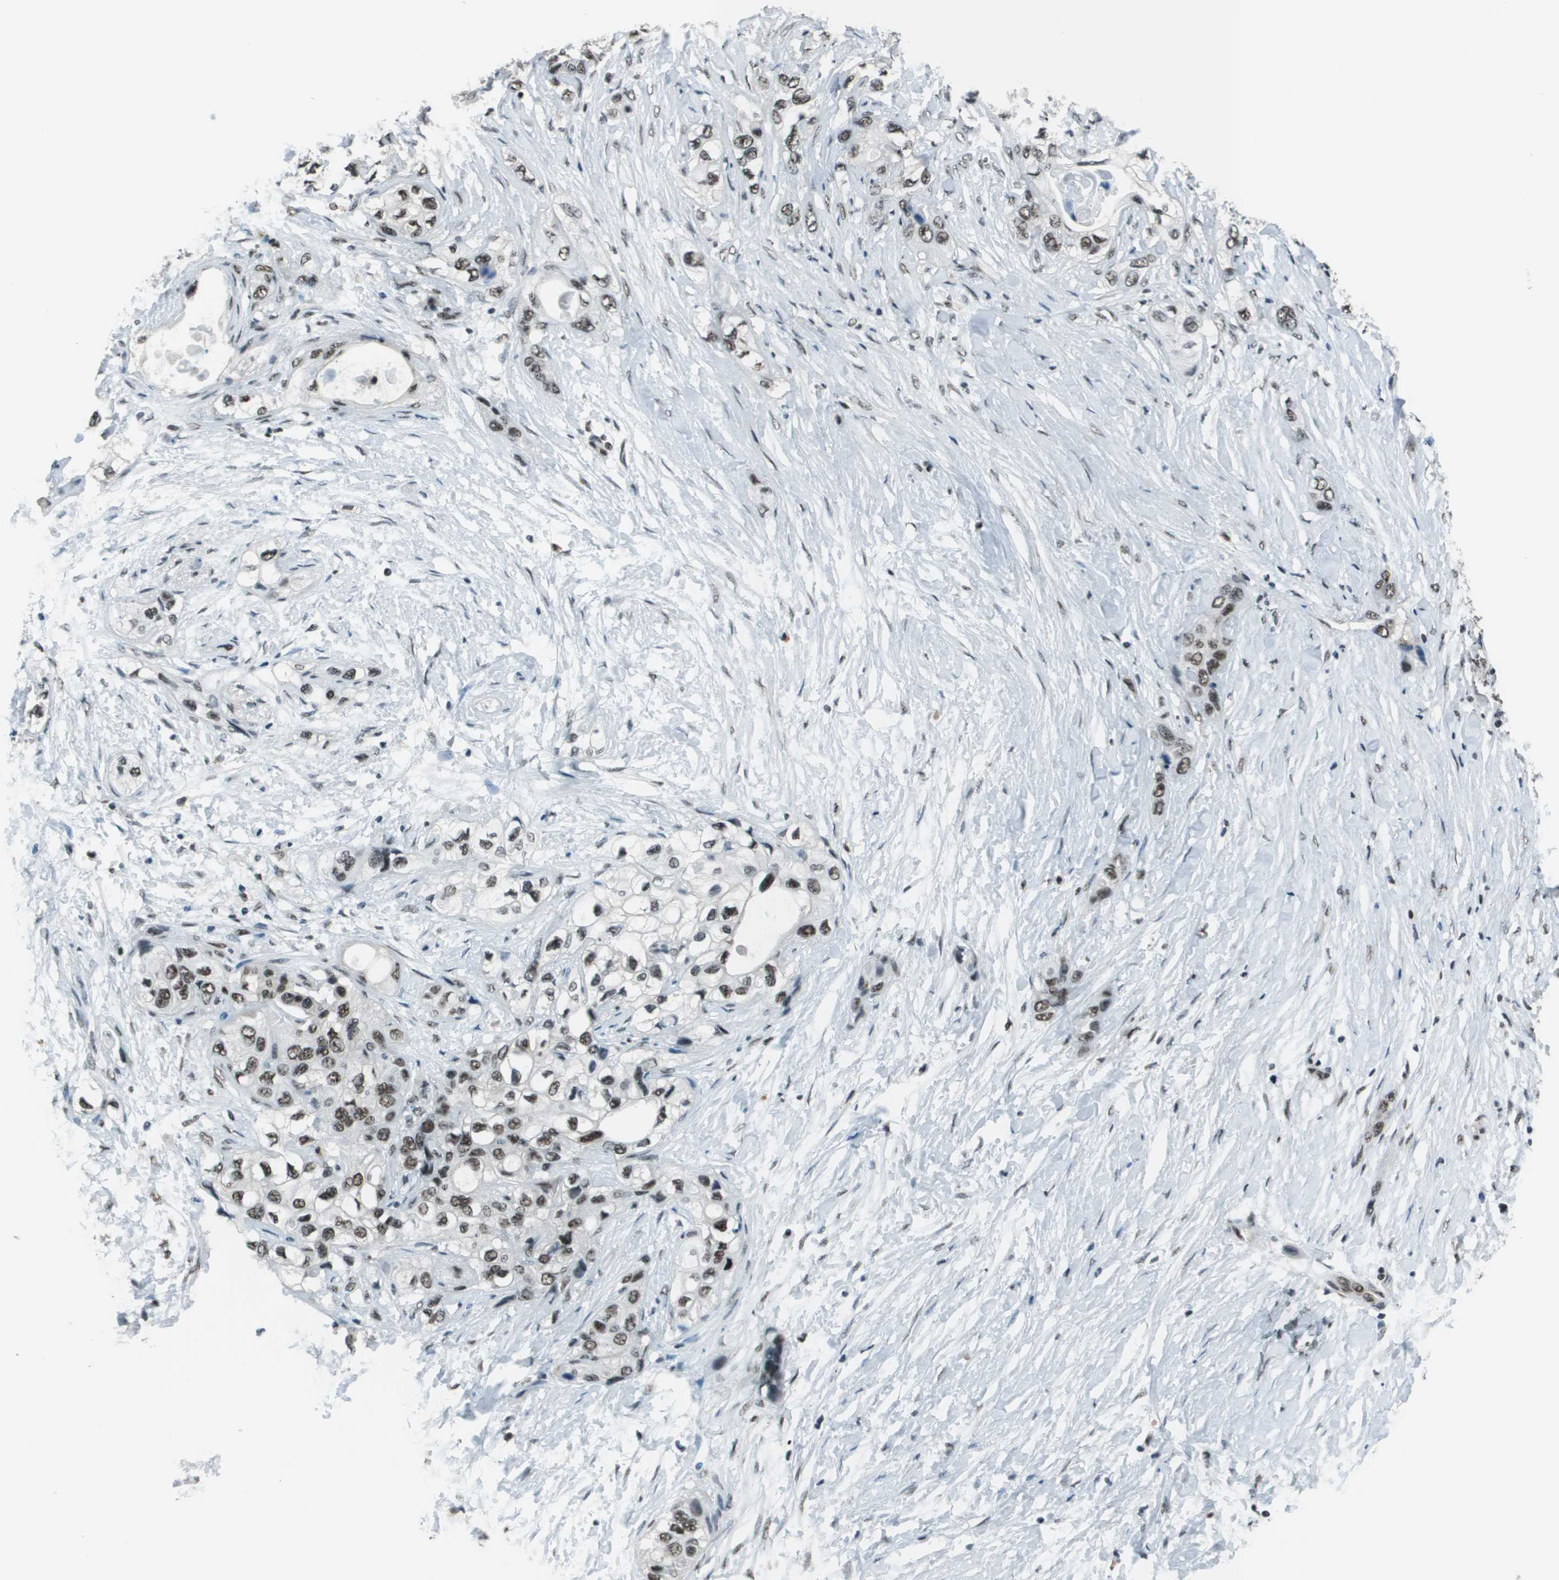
{"staining": {"intensity": "moderate", "quantity": ">75%", "location": "nuclear"}, "tissue": "pancreatic cancer", "cell_type": "Tumor cells", "image_type": "cancer", "snomed": [{"axis": "morphology", "description": "Adenocarcinoma, NOS"}, {"axis": "topography", "description": "Pancreas"}], "caption": "Immunohistochemical staining of human pancreatic cancer (adenocarcinoma) displays moderate nuclear protein positivity in about >75% of tumor cells.", "gene": "DEPDC1", "patient": {"sex": "female", "age": 70}}